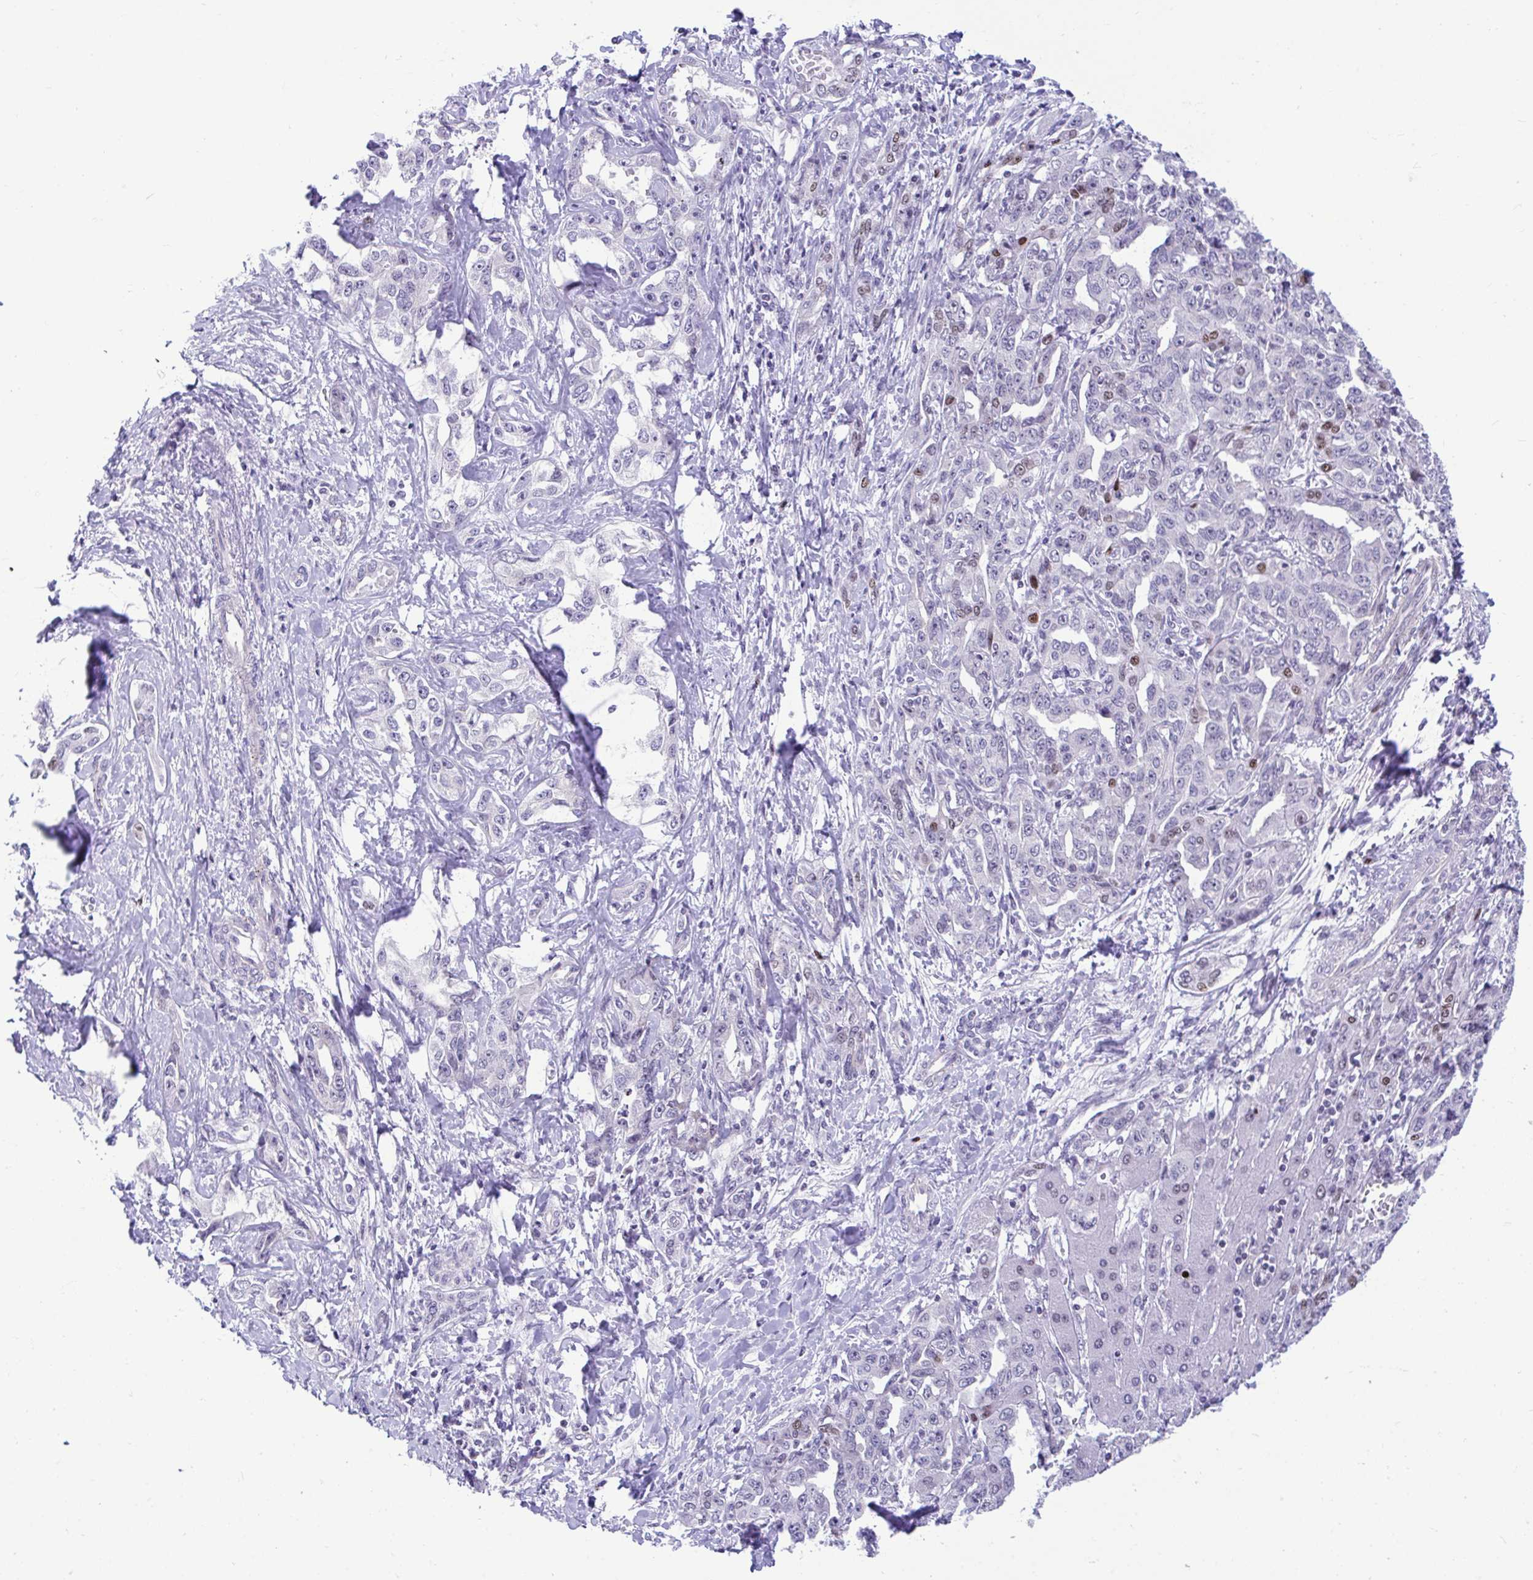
{"staining": {"intensity": "negative", "quantity": "none", "location": "none"}, "tissue": "liver cancer", "cell_type": "Tumor cells", "image_type": "cancer", "snomed": [{"axis": "morphology", "description": "Cholangiocarcinoma"}, {"axis": "topography", "description": "Liver"}], "caption": "Immunohistochemistry (IHC) image of cholangiocarcinoma (liver) stained for a protein (brown), which shows no expression in tumor cells.", "gene": "SLC25A51", "patient": {"sex": "male", "age": 59}}